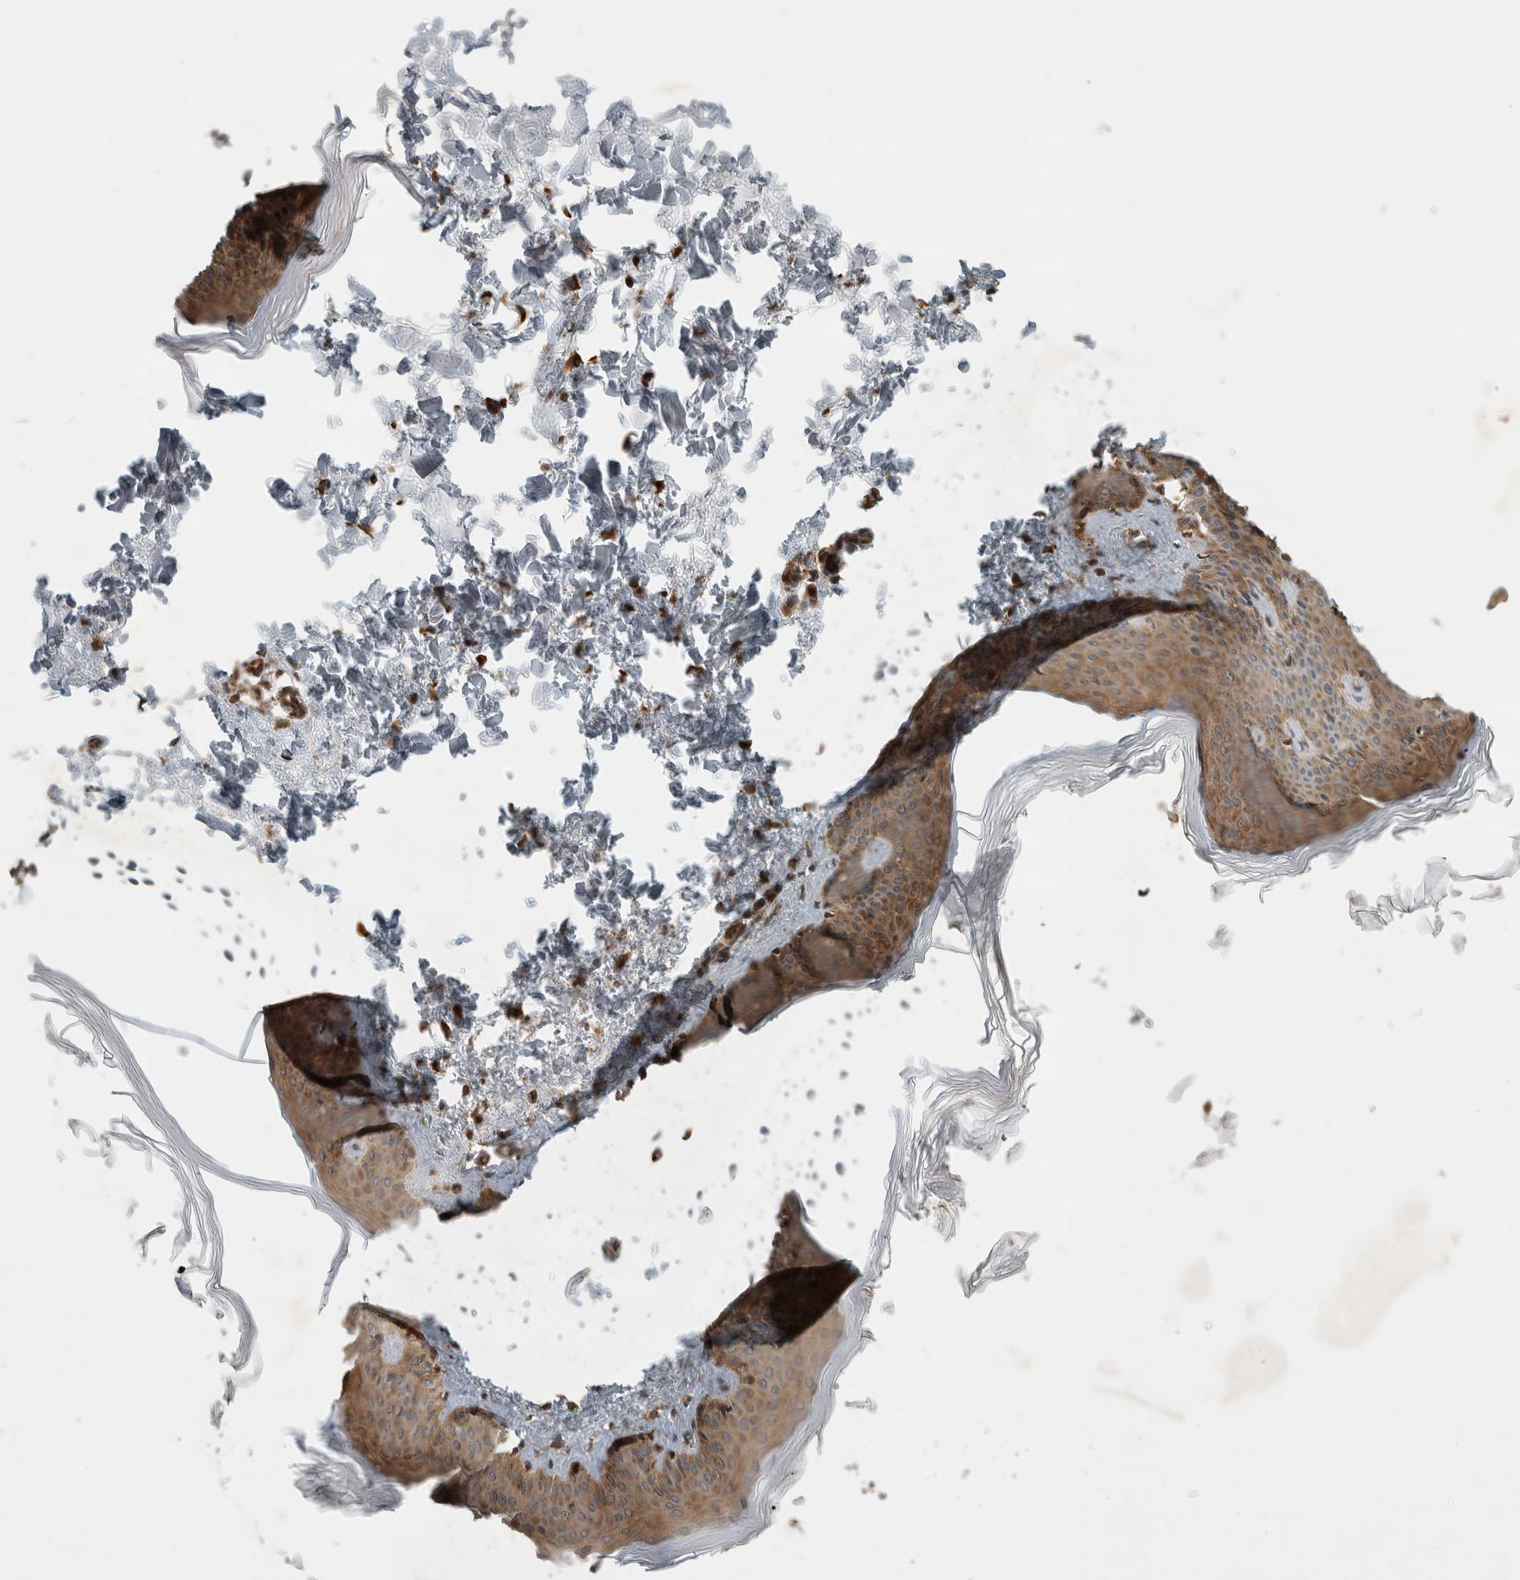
{"staining": {"intensity": "moderate", "quantity": ">75%", "location": "cytoplasmic/membranous"}, "tissue": "skin", "cell_type": "Fibroblasts", "image_type": "normal", "snomed": [{"axis": "morphology", "description": "Normal tissue, NOS"}, {"axis": "topography", "description": "Skin"}], "caption": "Unremarkable skin reveals moderate cytoplasmic/membranous positivity in about >75% of fibroblasts.", "gene": "TUBD1", "patient": {"sex": "female", "age": 27}}